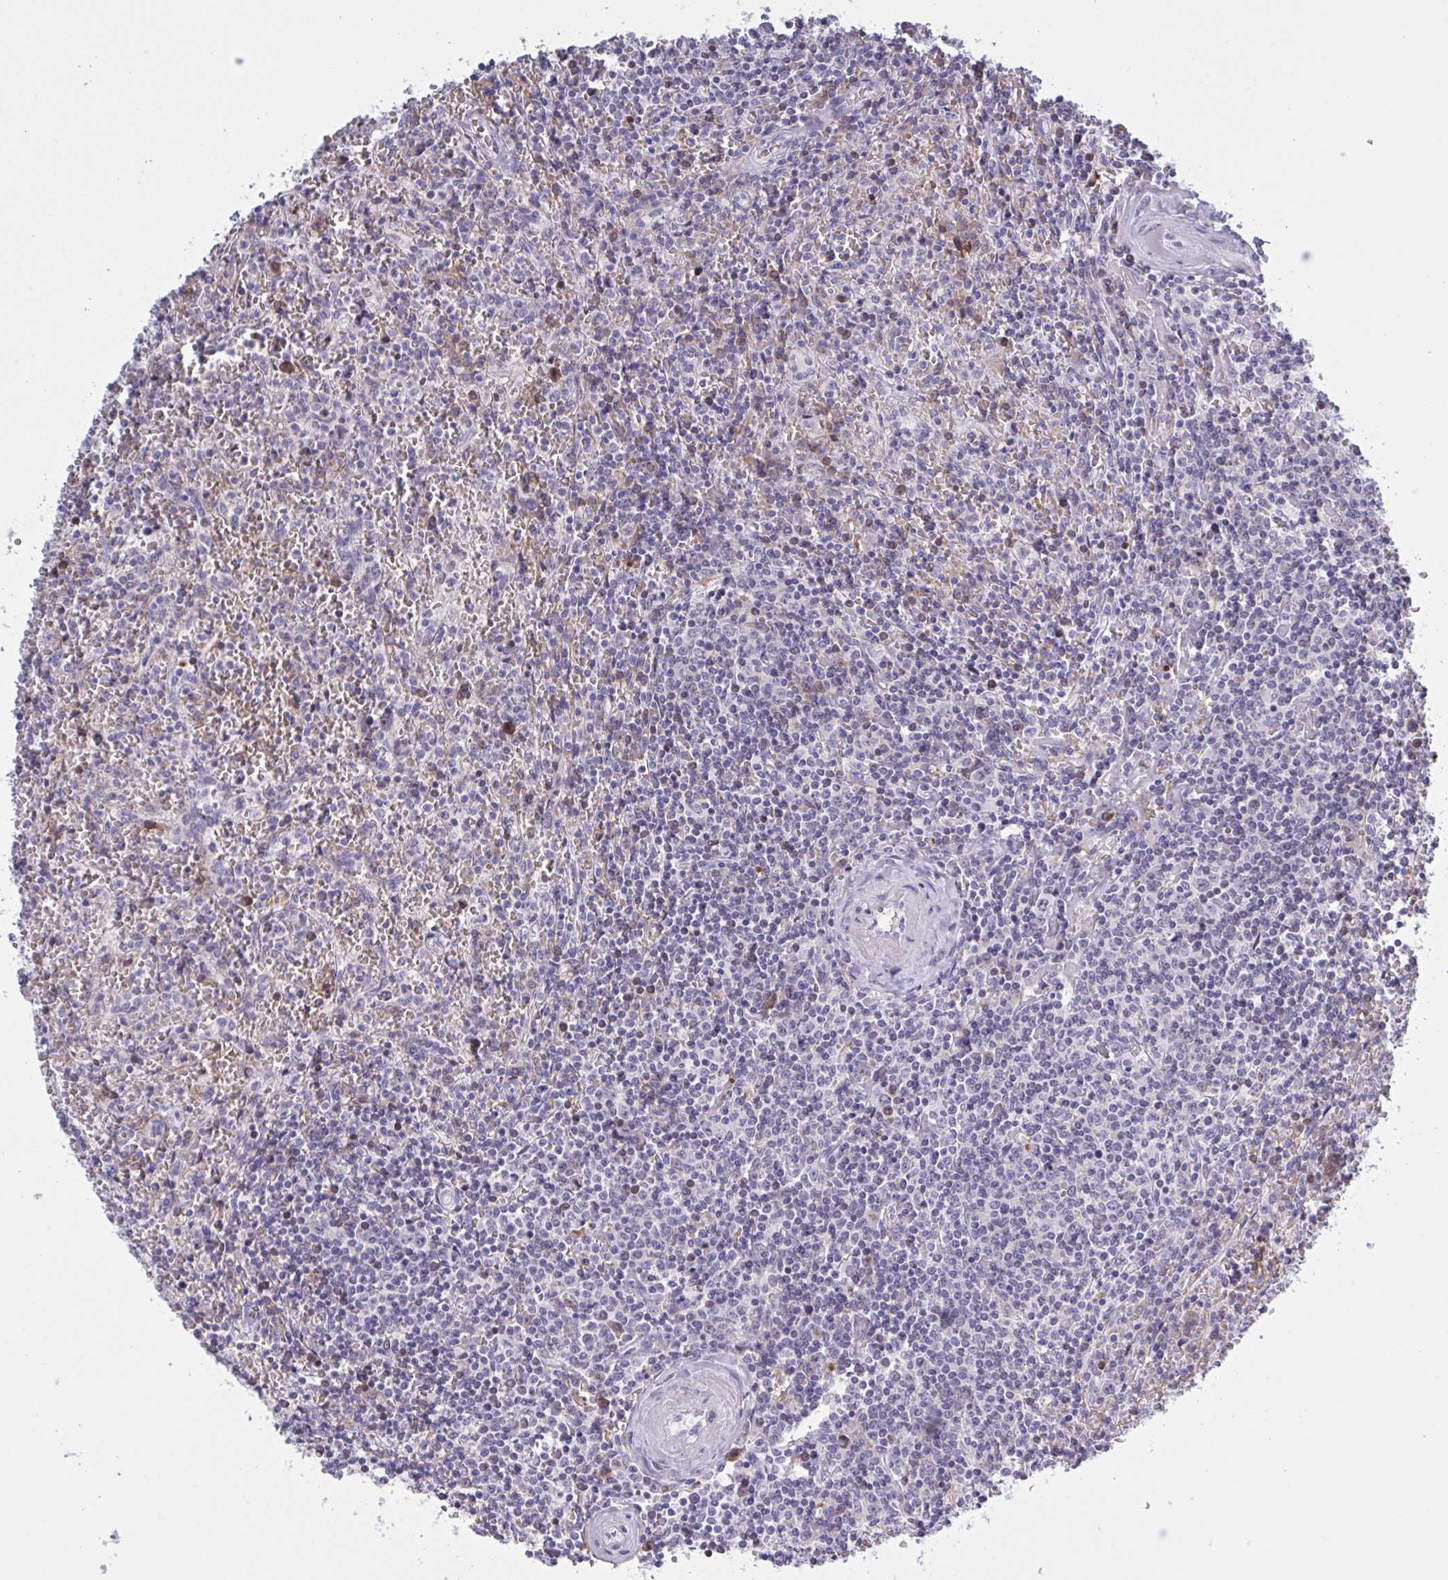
{"staining": {"intensity": "negative", "quantity": "none", "location": "none"}, "tissue": "lymphoma", "cell_type": "Tumor cells", "image_type": "cancer", "snomed": [{"axis": "morphology", "description": "Malignant lymphoma, non-Hodgkin's type, Low grade"}, {"axis": "topography", "description": "Spleen"}], "caption": "Human lymphoma stained for a protein using immunohistochemistry demonstrates no expression in tumor cells.", "gene": "HSD11B2", "patient": {"sex": "female", "age": 64}}